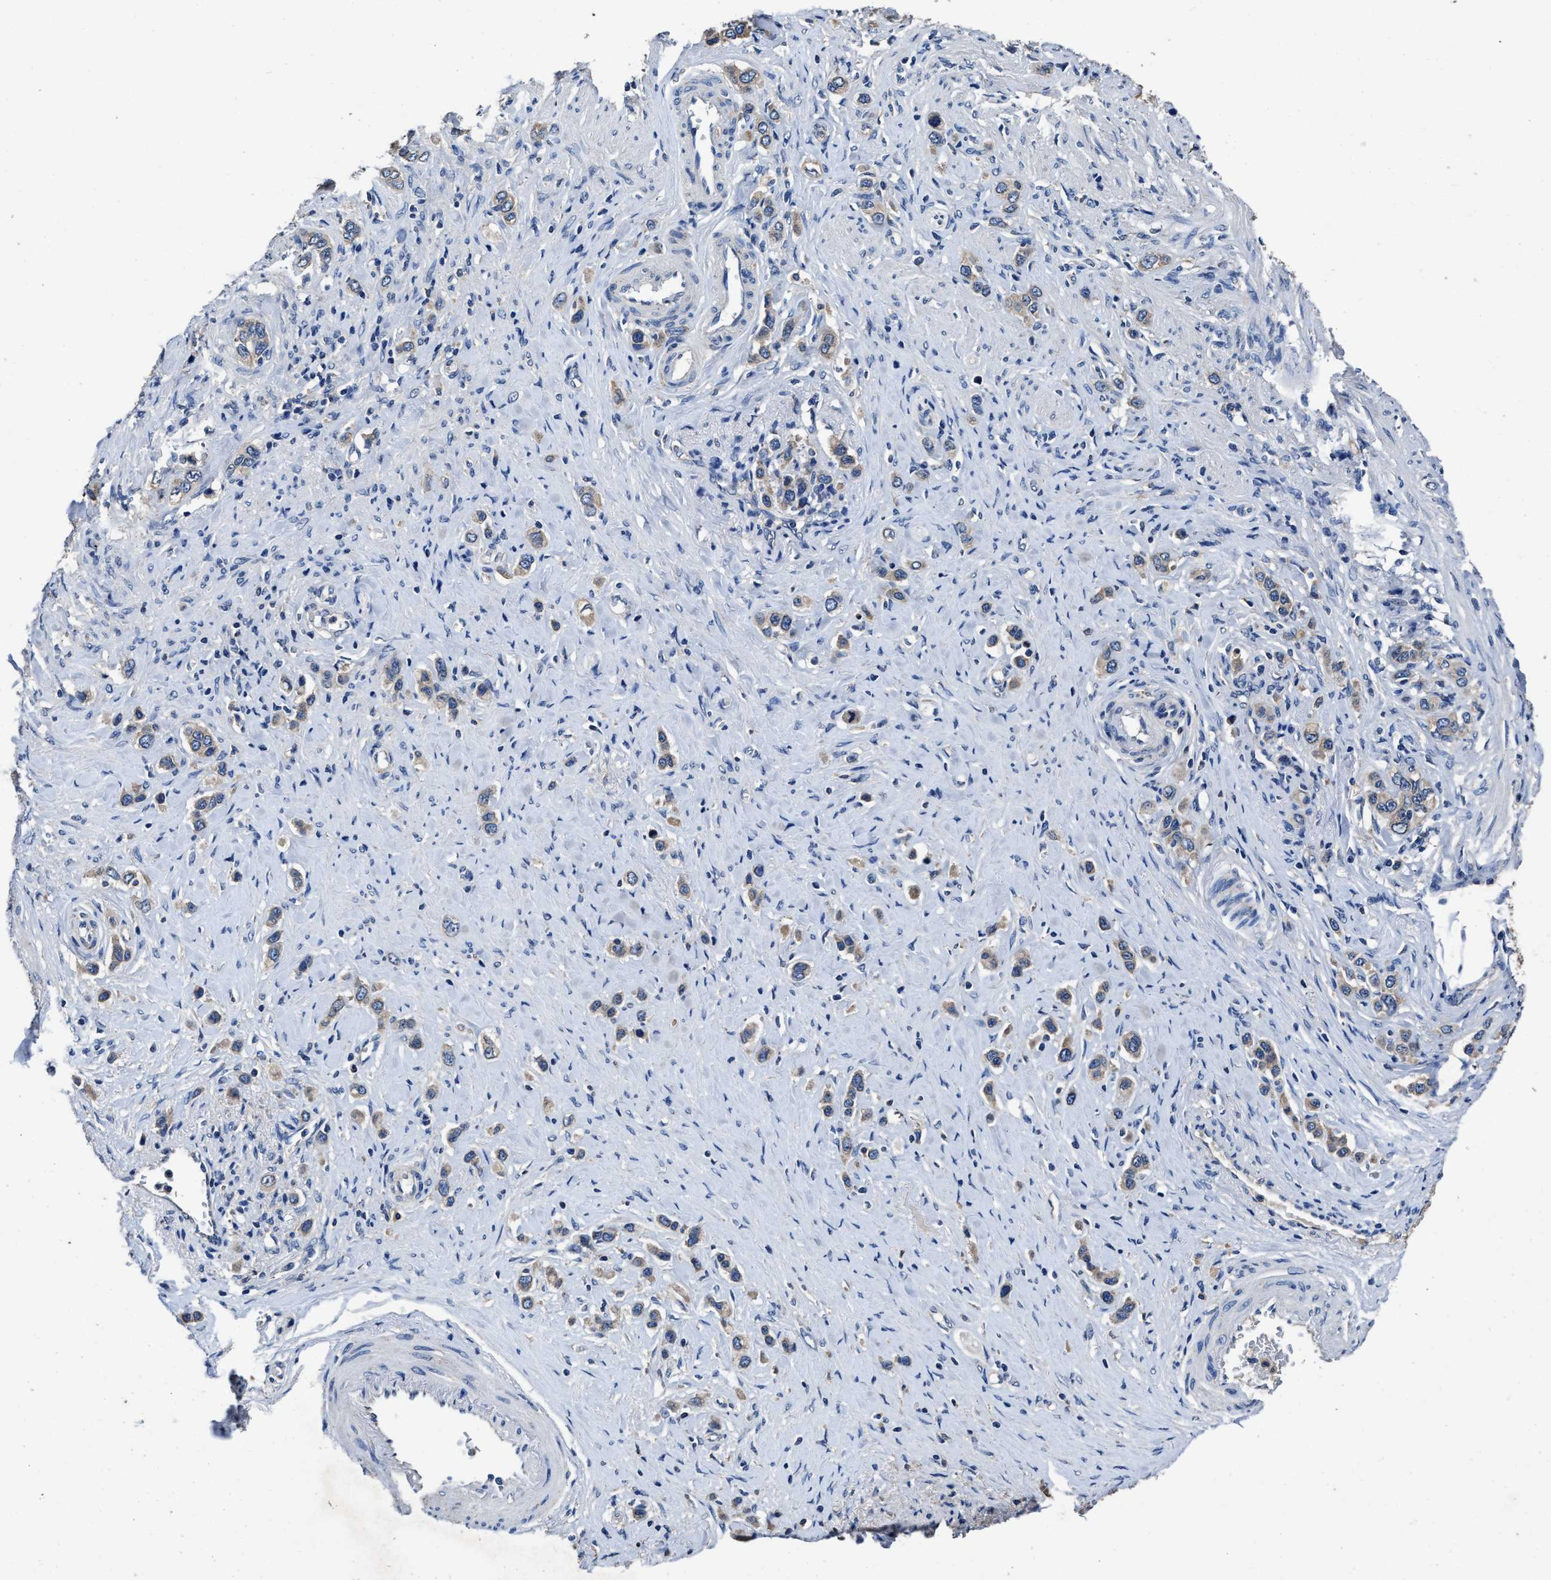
{"staining": {"intensity": "weak", "quantity": ">75%", "location": "cytoplasmic/membranous"}, "tissue": "stomach cancer", "cell_type": "Tumor cells", "image_type": "cancer", "snomed": [{"axis": "morphology", "description": "Adenocarcinoma, NOS"}, {"axis": "topography", "description": "Stomach"}], "caption": "Protein analysis of stomach cancer (adenocarcinoma) tissue demonstrates weak cytoplasmic/membranous expression in approximately >75% of tumor cells. The staining is performed using DAB (3,3'-diaminobenzidine) brown chromogen to label protein expression. The nuclei are counter-stained blue using hematoxylin.", "gene": "UBR4", "patient": {"sex": "female", "age": 65}}